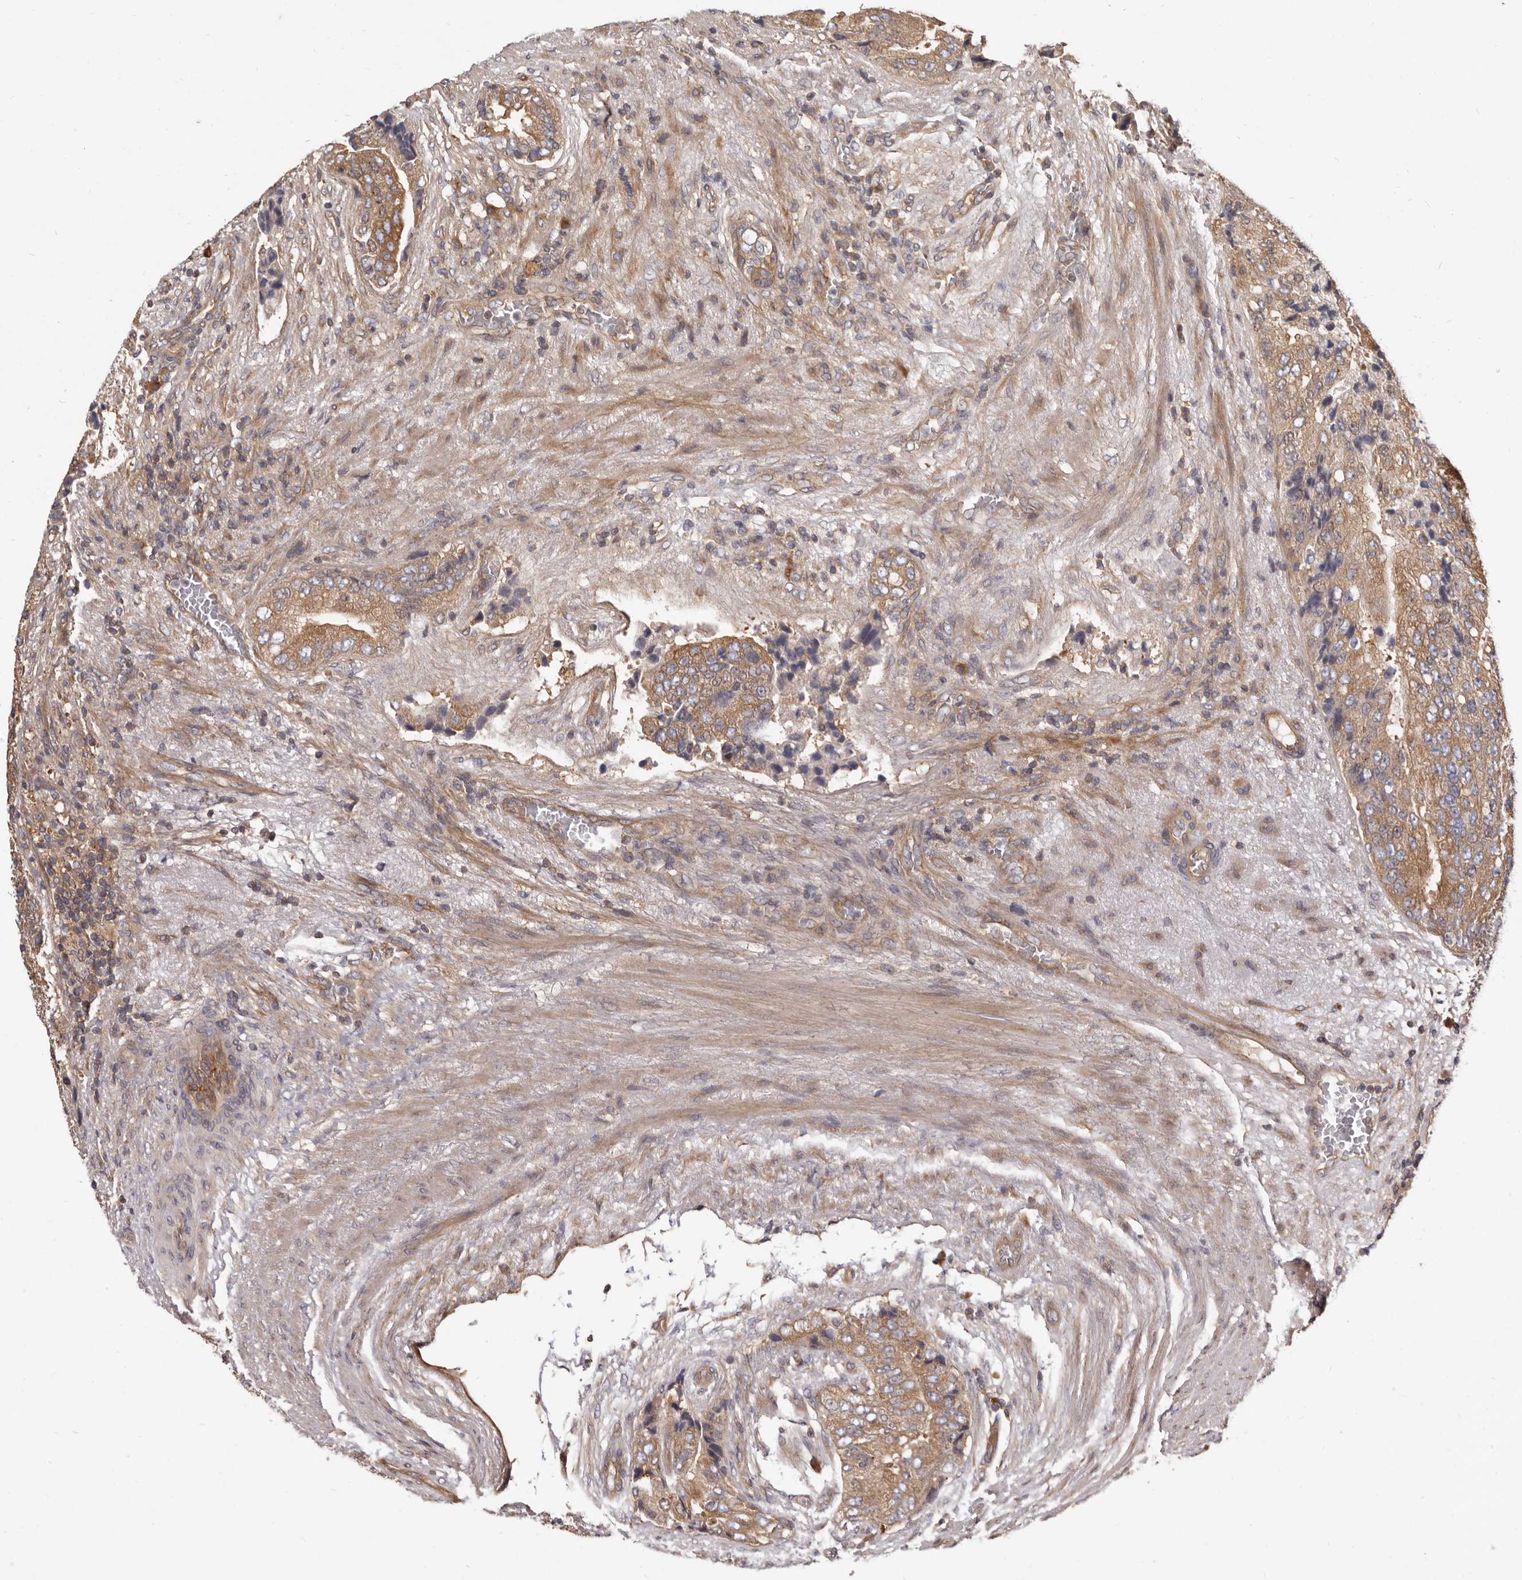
{"staining": {"intensity": "moderate", "quantity": ">75%", "location": "cytoplasmic/membranous"}, "tissue": "prostate cancer", "cell_type": "Tumor cells", "image_type": "cancer", "snomed": [{"axis": "morphology", "description": "Adenocarcinoma, High grade"}, {"axis": "topography", "description": "Prostate"}], "caption": "About >75% of tumor cells in high-grade adenocarcinoma (prostate) demonstrate moderate cytoplasmic/membranous protein staining as visualized by brown immunohistochemical staining.", "gene": "ADAMTS20", "patient": {"sex": "male", "age": 70}}